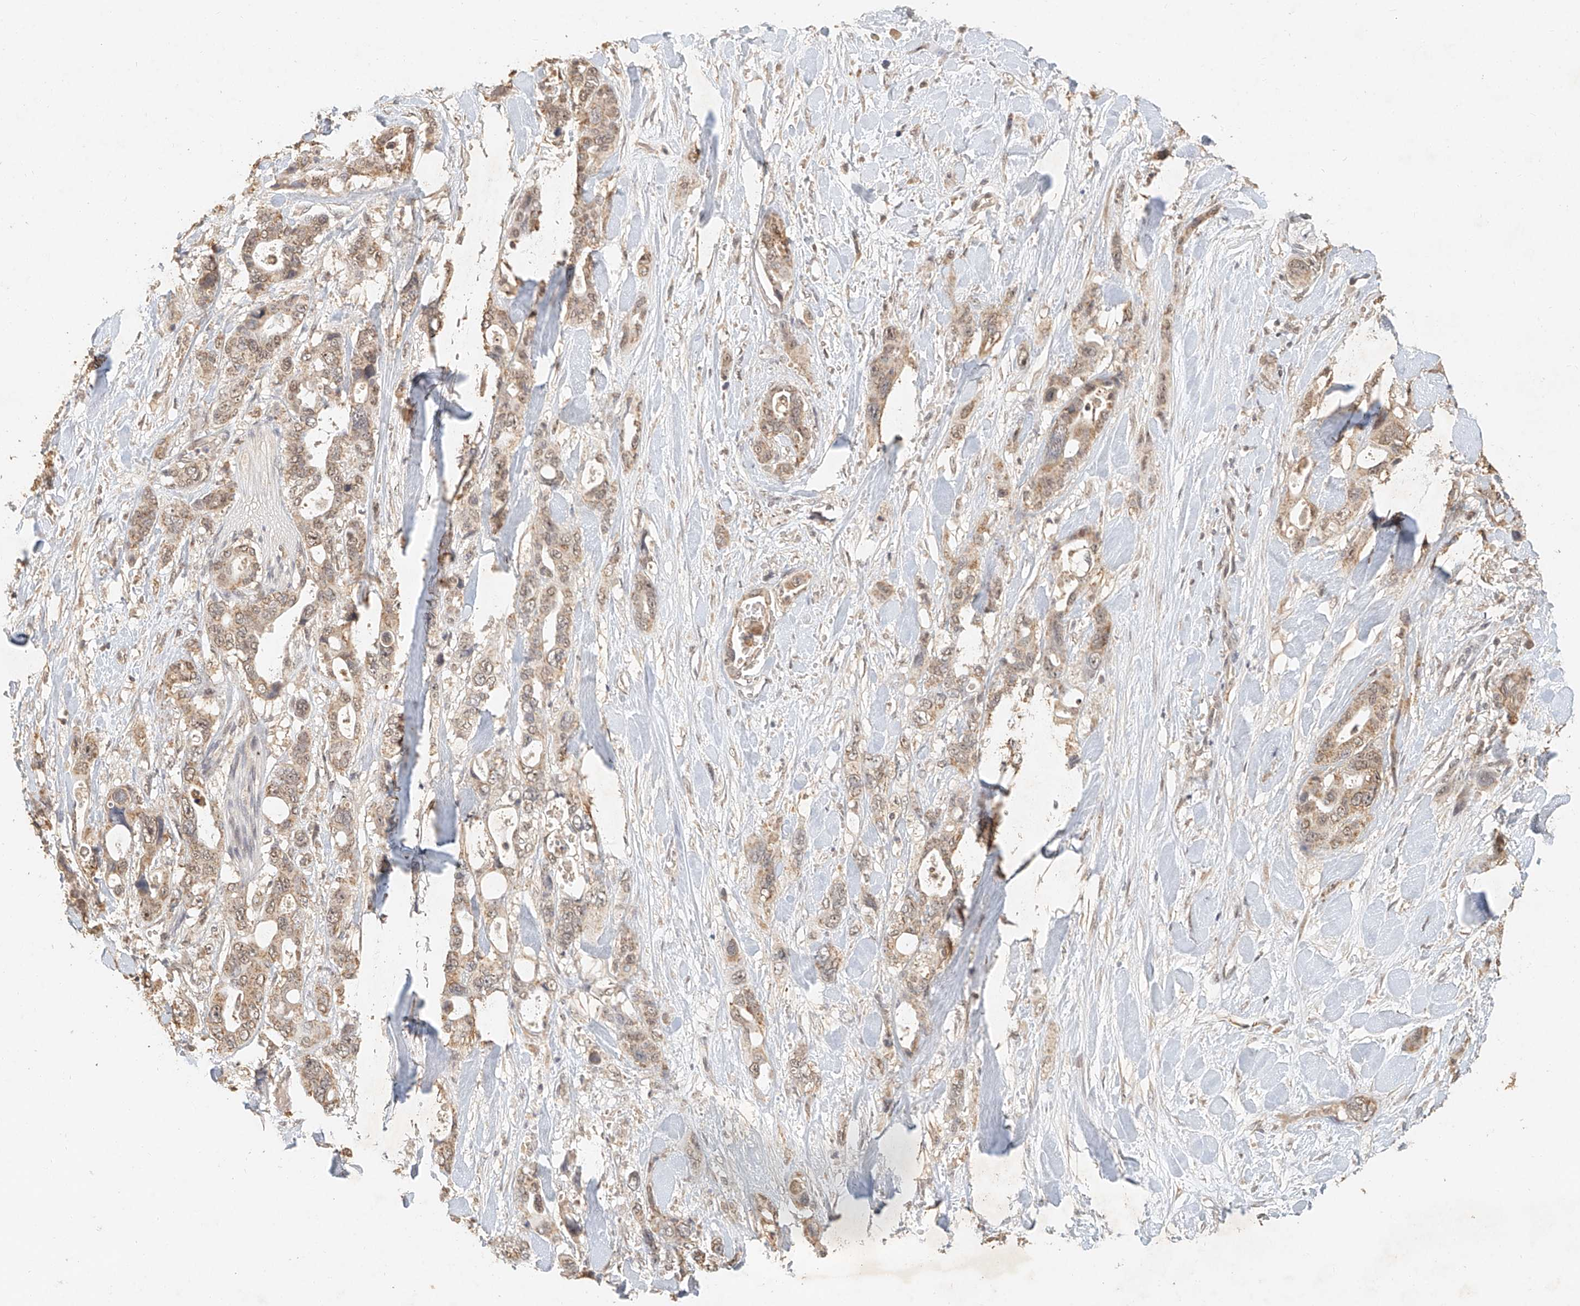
{"staining": {"intensity": "weak", "quantity": ">75%", "location": "cytoplasmic/membranous,nuclear"}, "tissue": "pancreatic cancer", "cell_type": "Tumor cells", "image_type": "cancer", "snomed": [{"axis": "morphology", "description": "Adenocarcinoma, NOS"}, {"axis": "topography", "description": "Pancreas"}], "caption": "Tumor cells exhibit low levels of weak cytoplasmic/membranous and nuclear expression in about >75% of cells in human pancreatic adenocarcinoma.", "gene": "CXorf58", "patient": {"sex": "male", "age": 46}}